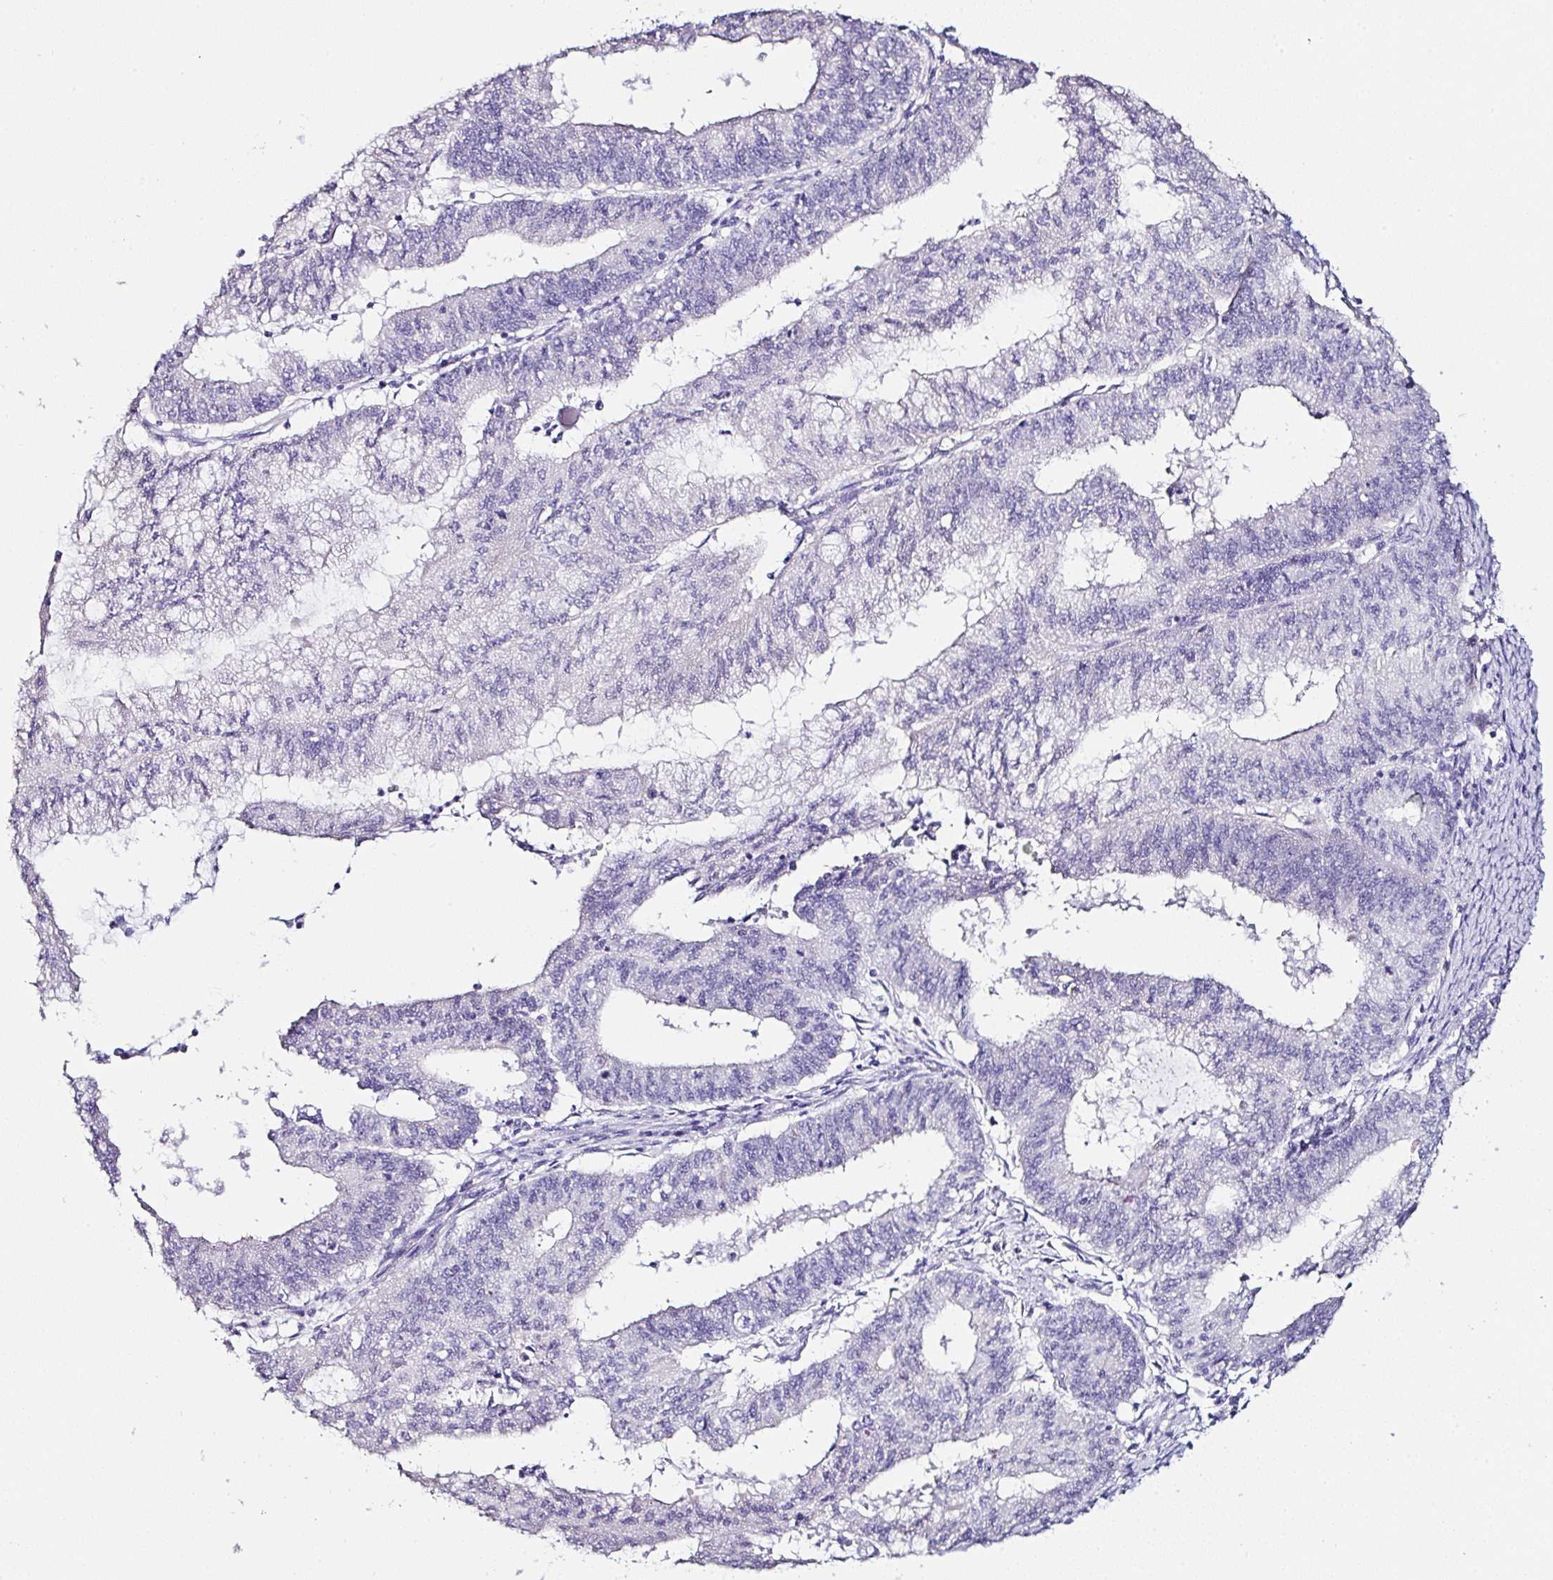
{"staining": {"intensity": "negative", "quantity": "none", "location": "none"}, "tissue": "endometrial cancer", "cell_type": "Tumor cells", "image_type": "cancer", "snomed": [{"axis": "morphology", "description": "Adenocarcinoma, NOS"}, {"axis": "topography", "description": "Endometrium"}], "caption": "Endometrial cancer stained for a protein using immunohistochemistry reveals no expression tumor cells.", "gene": "TMPRSS11E", "patient": {"sex": "female", "age": 61}}